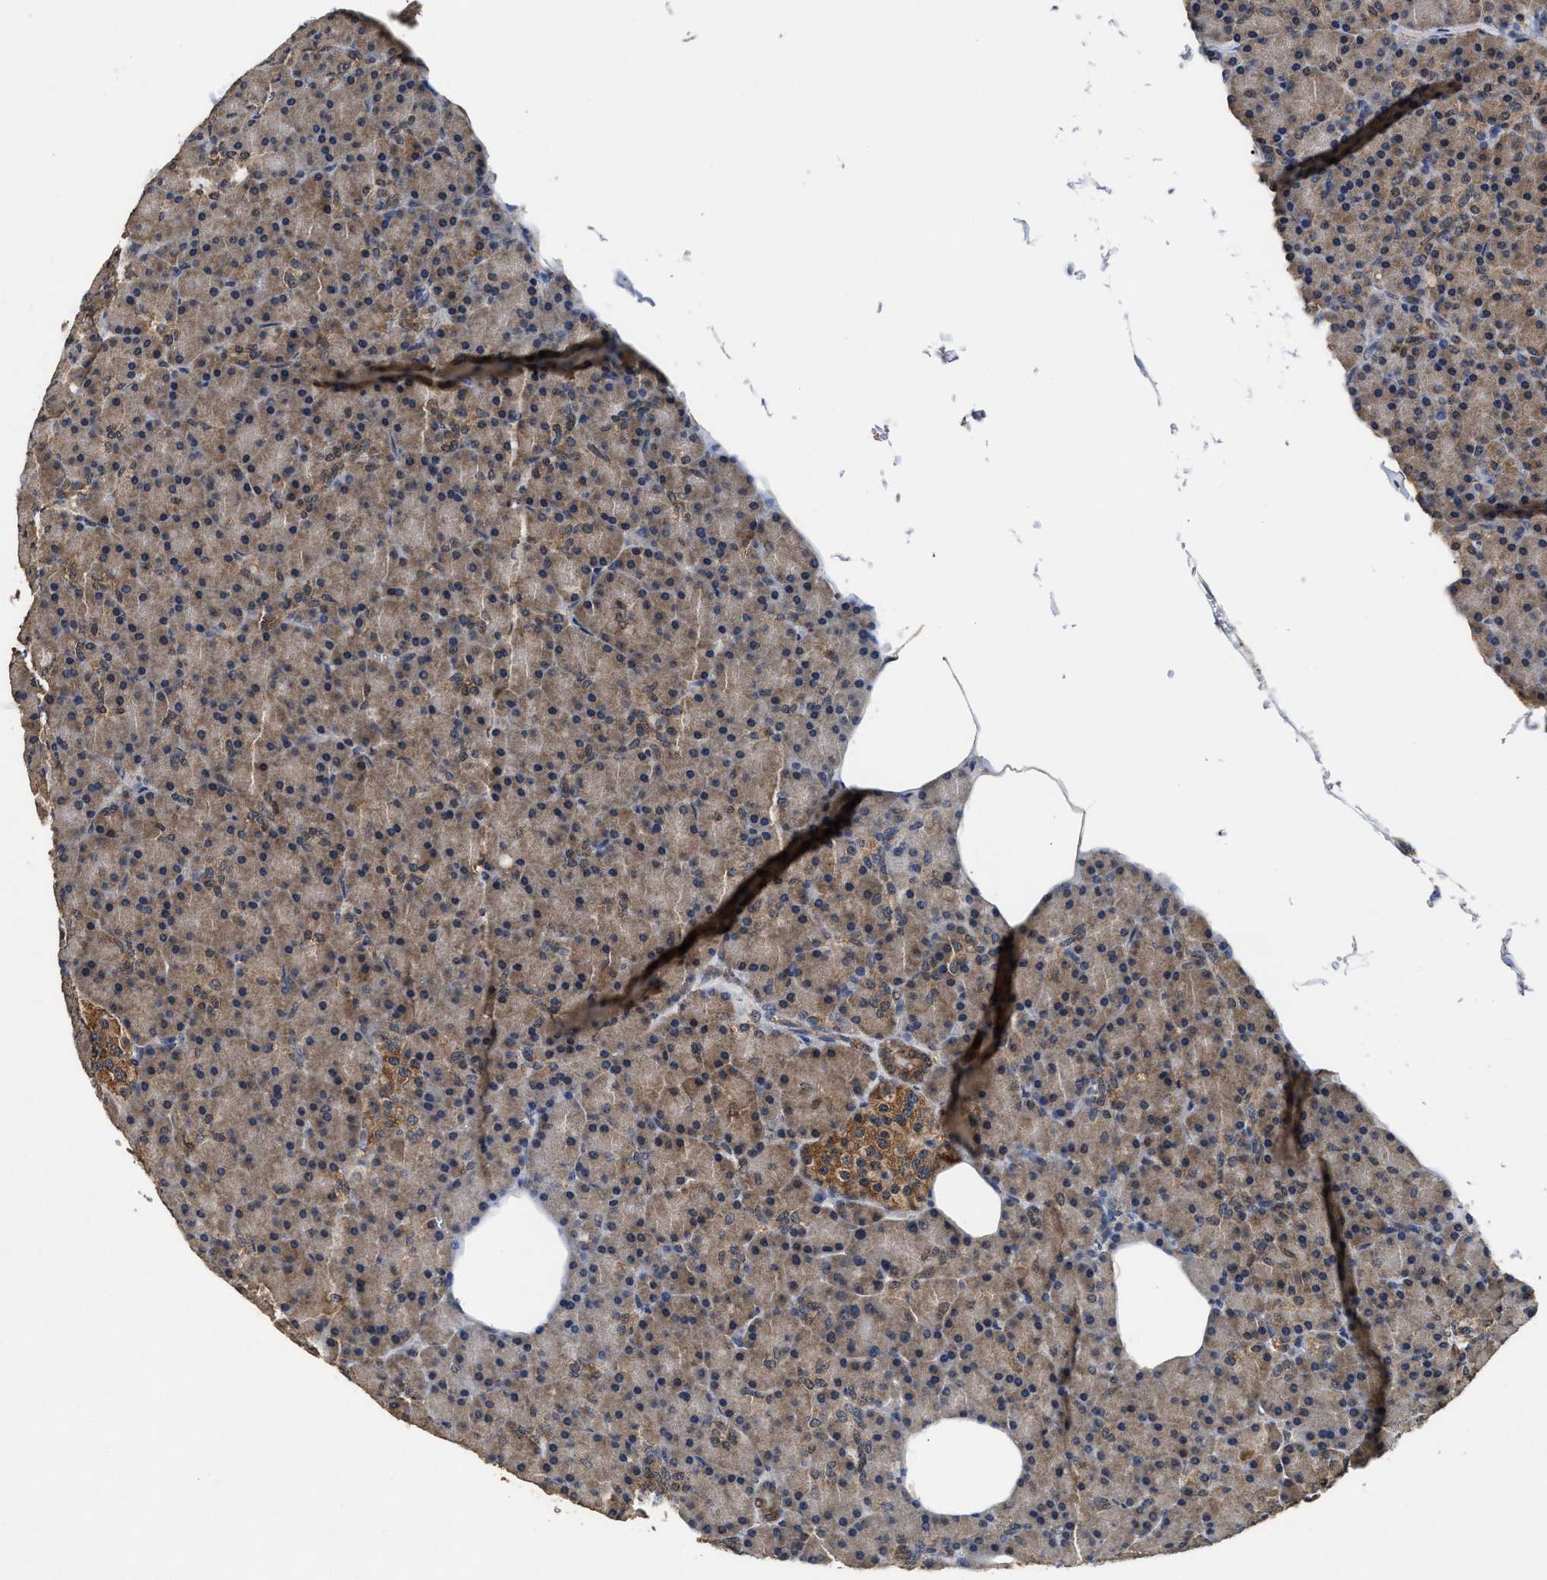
{"staining": {"intensity": "moderate", "quantity": "25%-75%", "location": "cytoplasmic/membranous"}, "tissue": "pancreas", "cell_type": "Exocrine glandular cells", "image_type": "normal", "snomed": [{"axis": "morphology", "description": "Normal tissue, NOS"}, {"axis": "topography", "description": "Pancreas"}], "caption": "Immunohistochemical staining of benign pancreas reveals 25%-75% levels of moderate cytoplasmic/membranous protein positivity in about 25%-75% of exocrine glandular cells.", "gene": "ACAT2", "patient": {"sex": "female", "age": 43}}